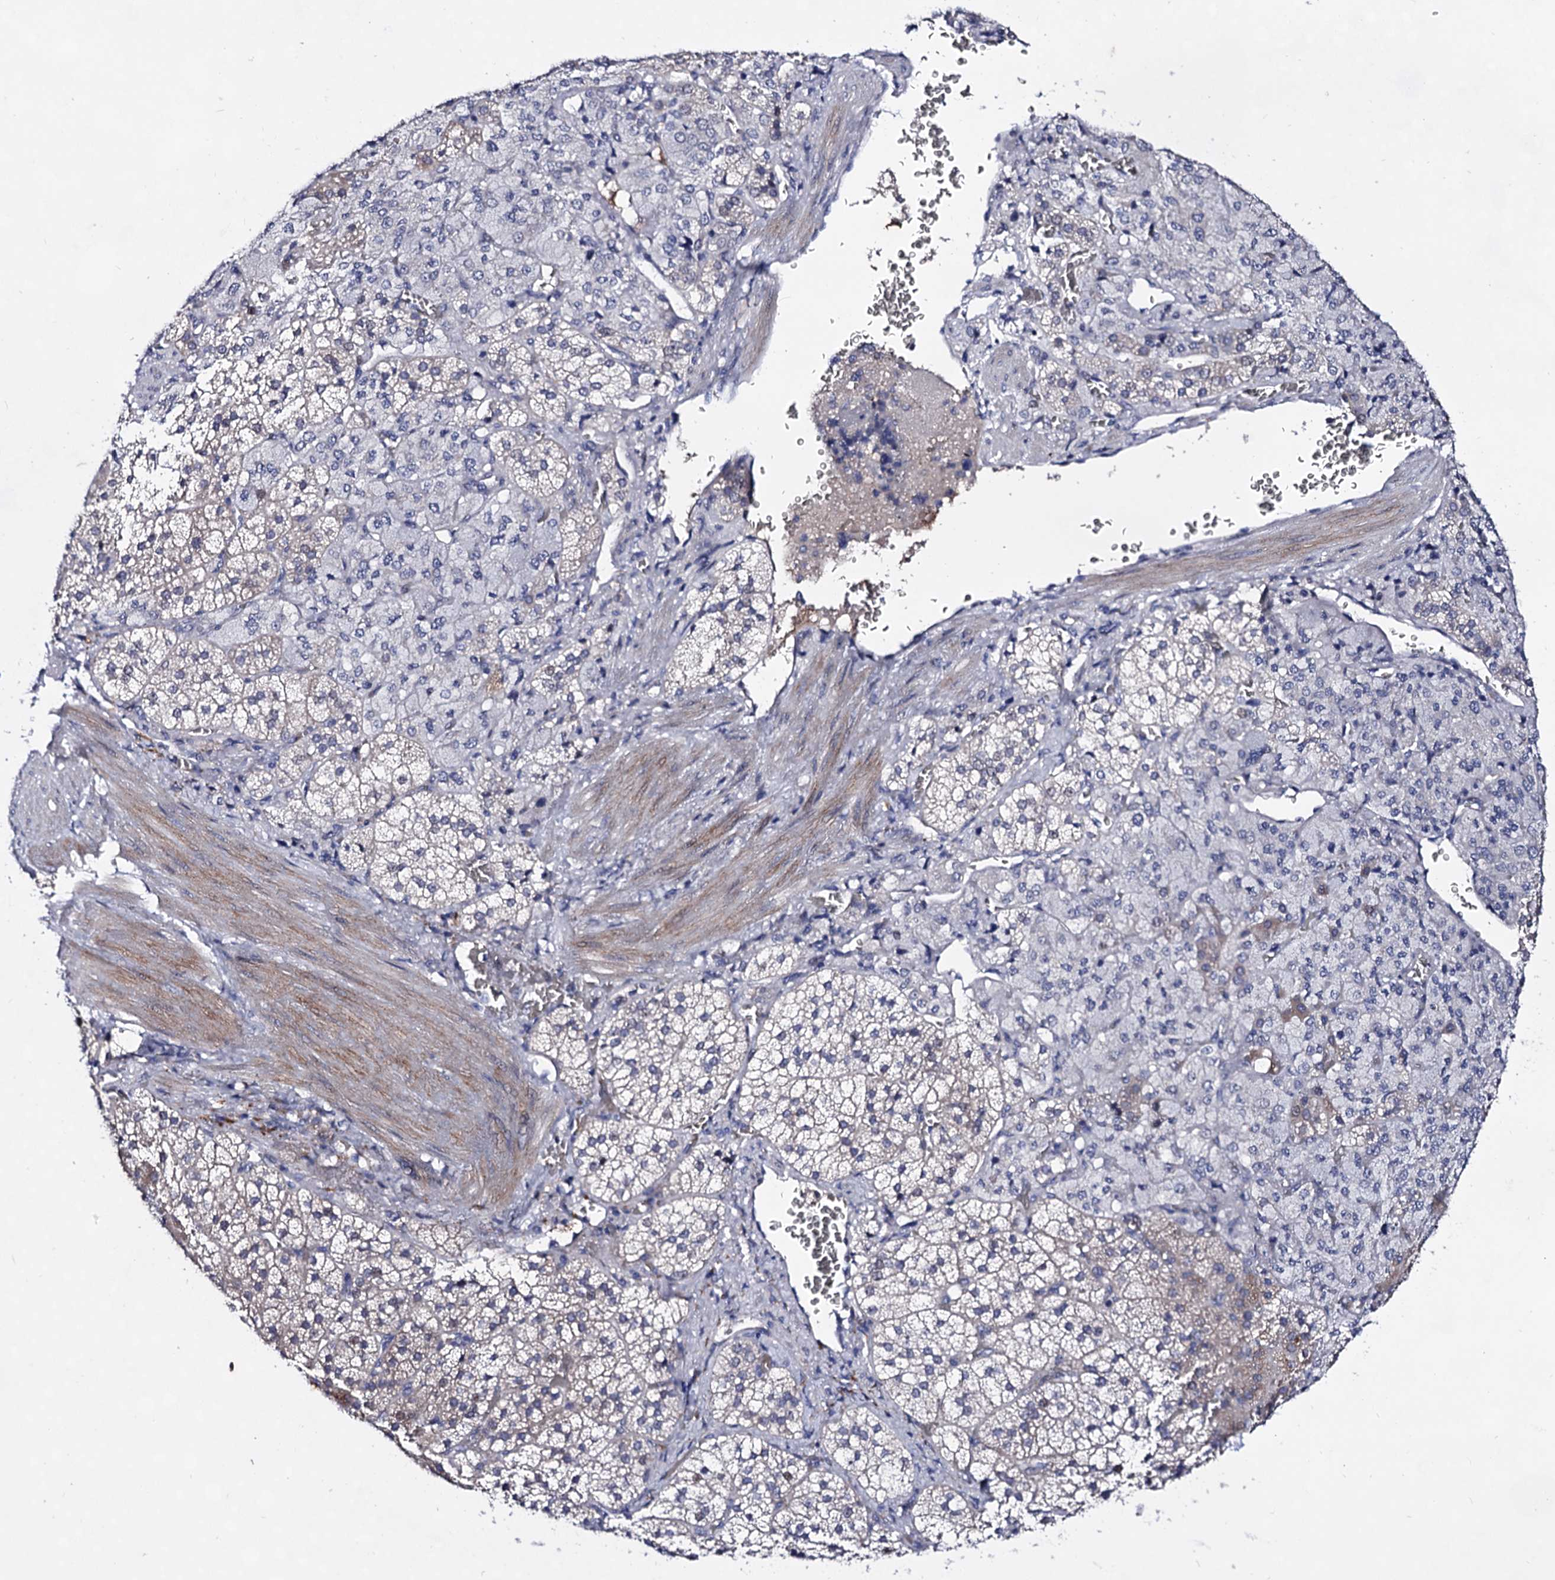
{"staining": {"intensity": "negative", "quantity": "none", "location": "none"}, "tissue": "adrenal gland", "cell_type": "Glandular cells", "image_type": "normal", "snomed": [{"axis": "morphology", "description": "Normal tissue, NOS"}, {"axis": "topography", "description": "Adrenal gland"}], "caption": "A high-resolution micrograph shows immunohistochemistry (IHC) staining of unremarkable adrenal gland, which reveals no significant expression in glandular cells.", "gene": "PLIN1", "patient": {"sex": "female", "age": 44}}